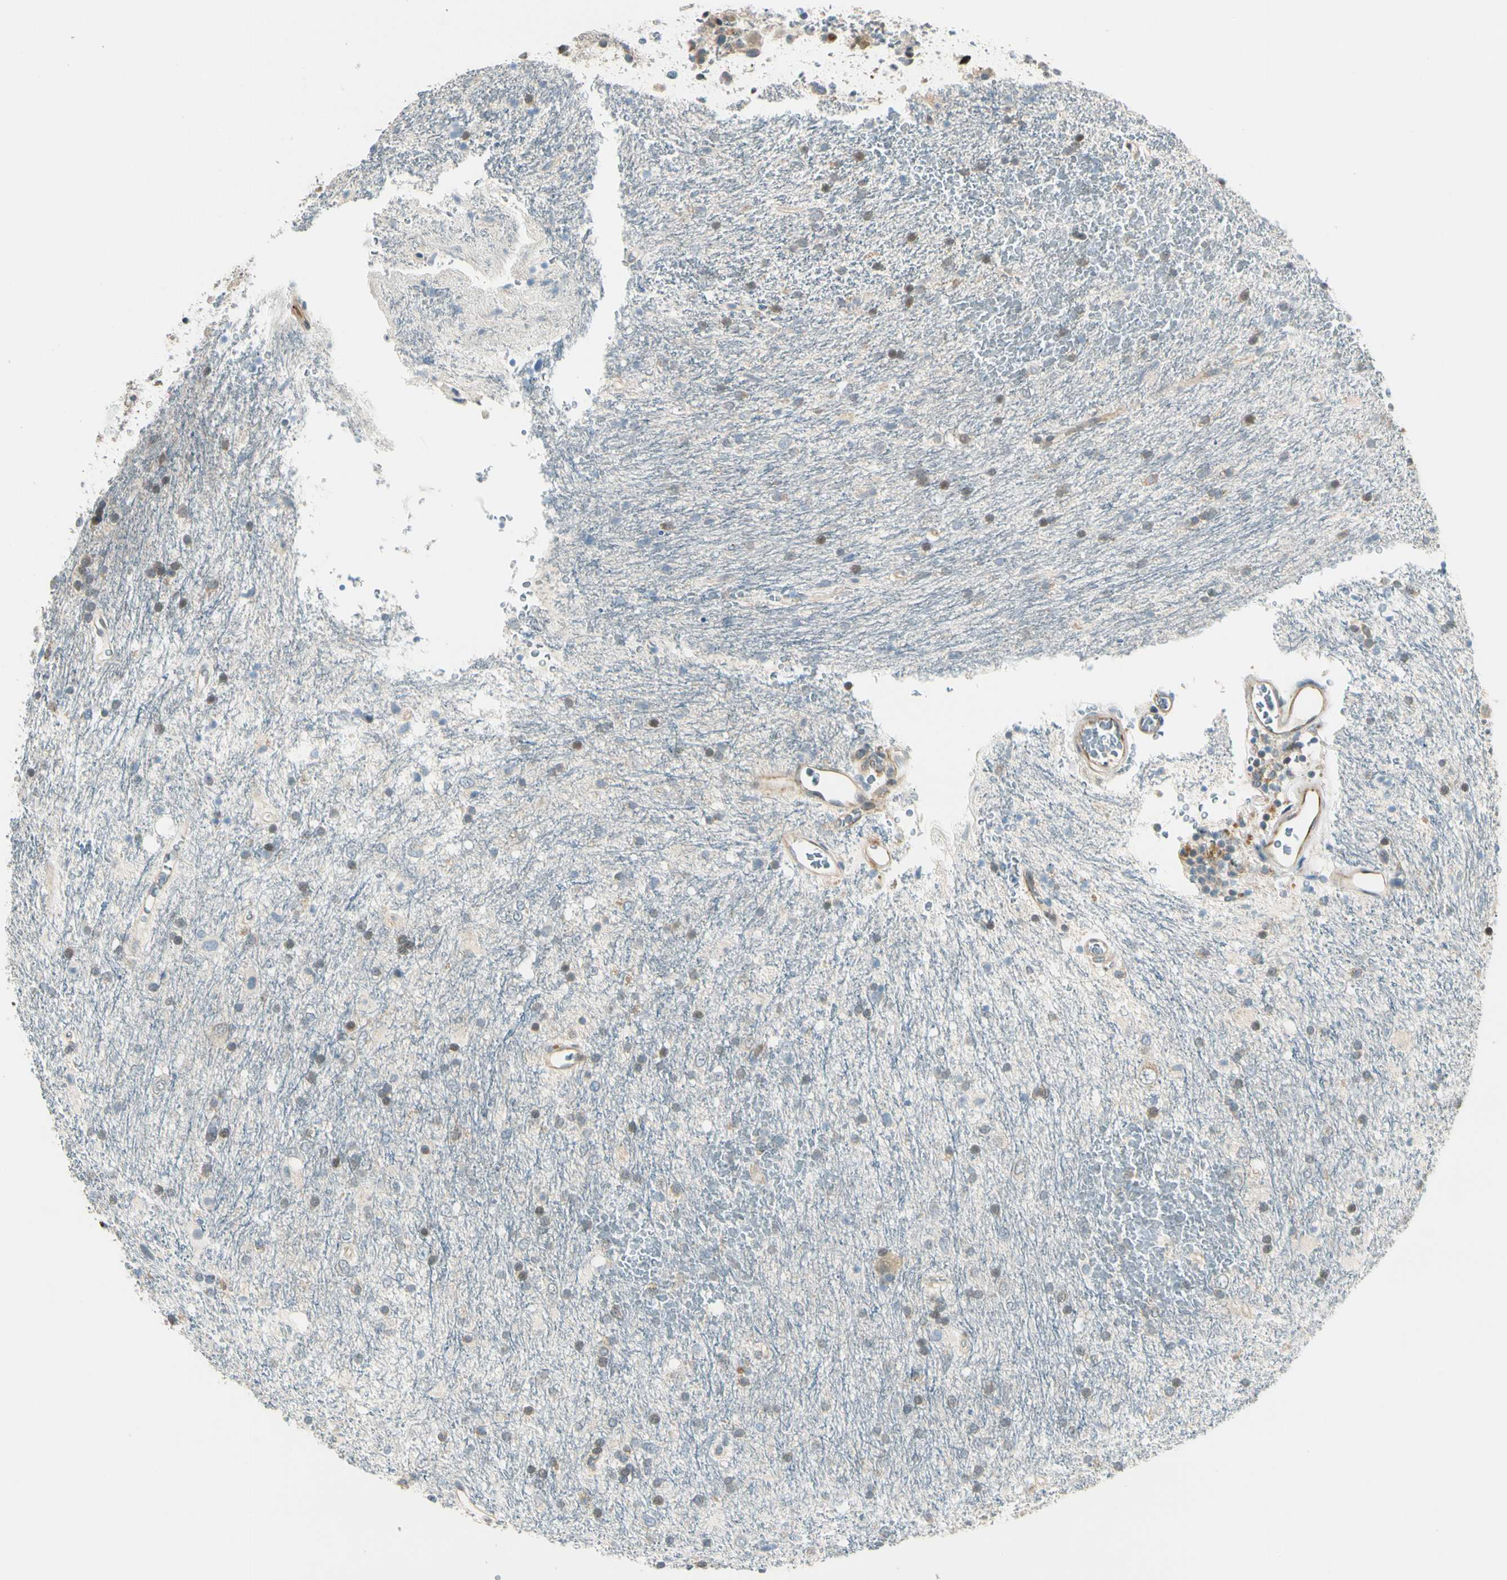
{"staining": {"intensity": "weak", "quantity": "25%-75%", "location": "cytoplasmic/membranous,nuclear"}, "tissue": "glioma", "cell_type": "Tumor cells", "image_type": "cancer", "snomed": [{"axis": "morphology", "description": "Glioma, malignant, Low grade"}, {"axis": "topography", "description": "Brain"}], "caption": "Immunohistochemistry image of glioma stained for a protein (brown), which demonstrates low levels of weak cytoplasmic/membranous and nuclear staining in approximately 25%-75% of tumor cells.", "gene": "SVBP", "patient": {"sex": "male", "age": 77}}